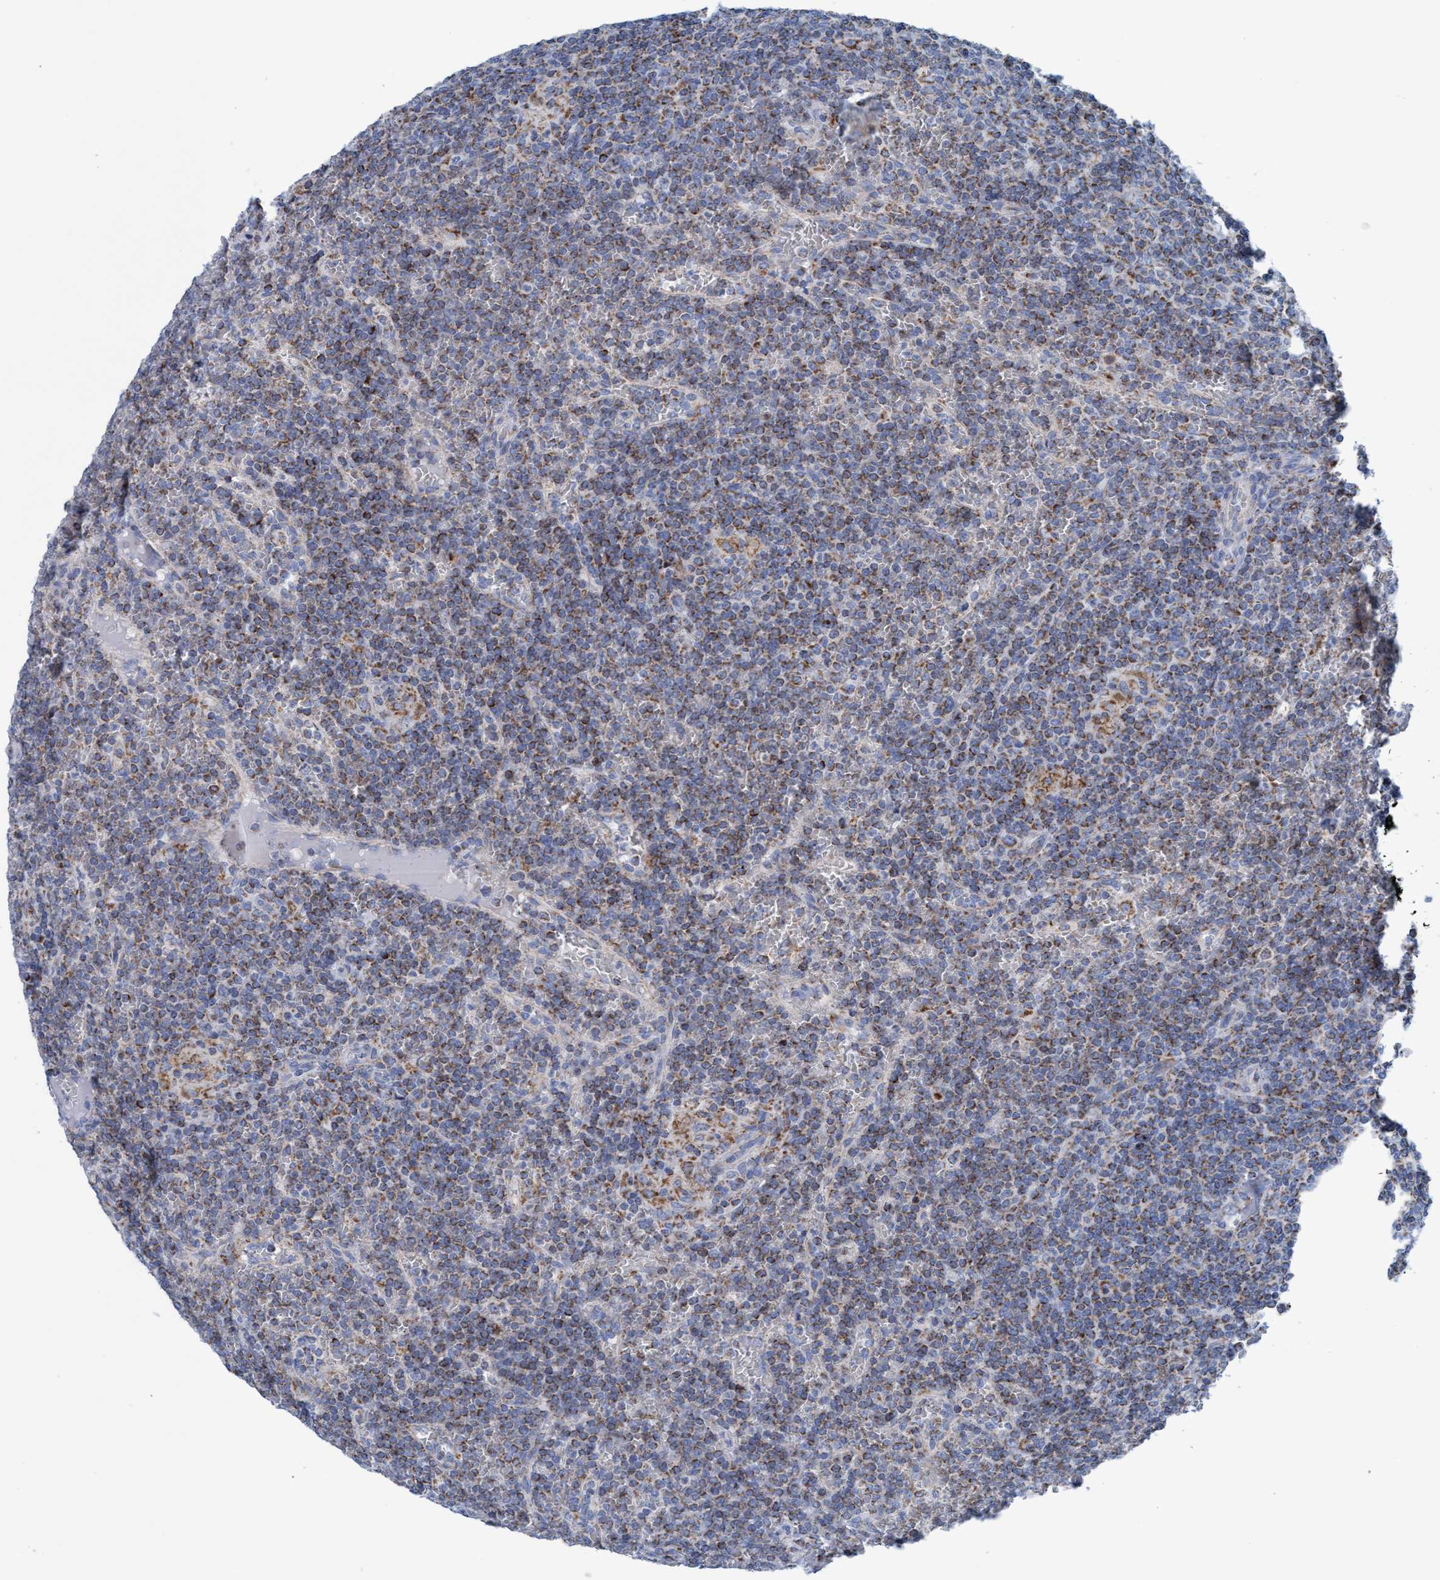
{"staining": {"intensity": "moderate", "quantity": "25%-75%", "location": "cytoplasmic/membranous"}, "tissue": "lymphoma", "cell_type": "Tumor cells", "image_type": "cancer", "snomed": [{"axis": "morphology", "description": "Malignant lymphoma, non-Hodgkin's type, Low grade"}, {"axis": "topography", "description": "Spleen"}], "caption": "An IHC photomicrograph of tumor tissue is shown. Protein staining in brown shows moderate cytoplasmic/membranous positivity in low-grade malignant lymphoma, non-Hodgkin's type within tumor cells.", "gene": "GGA3", "patient": {"sex": "female", "age": 19}}